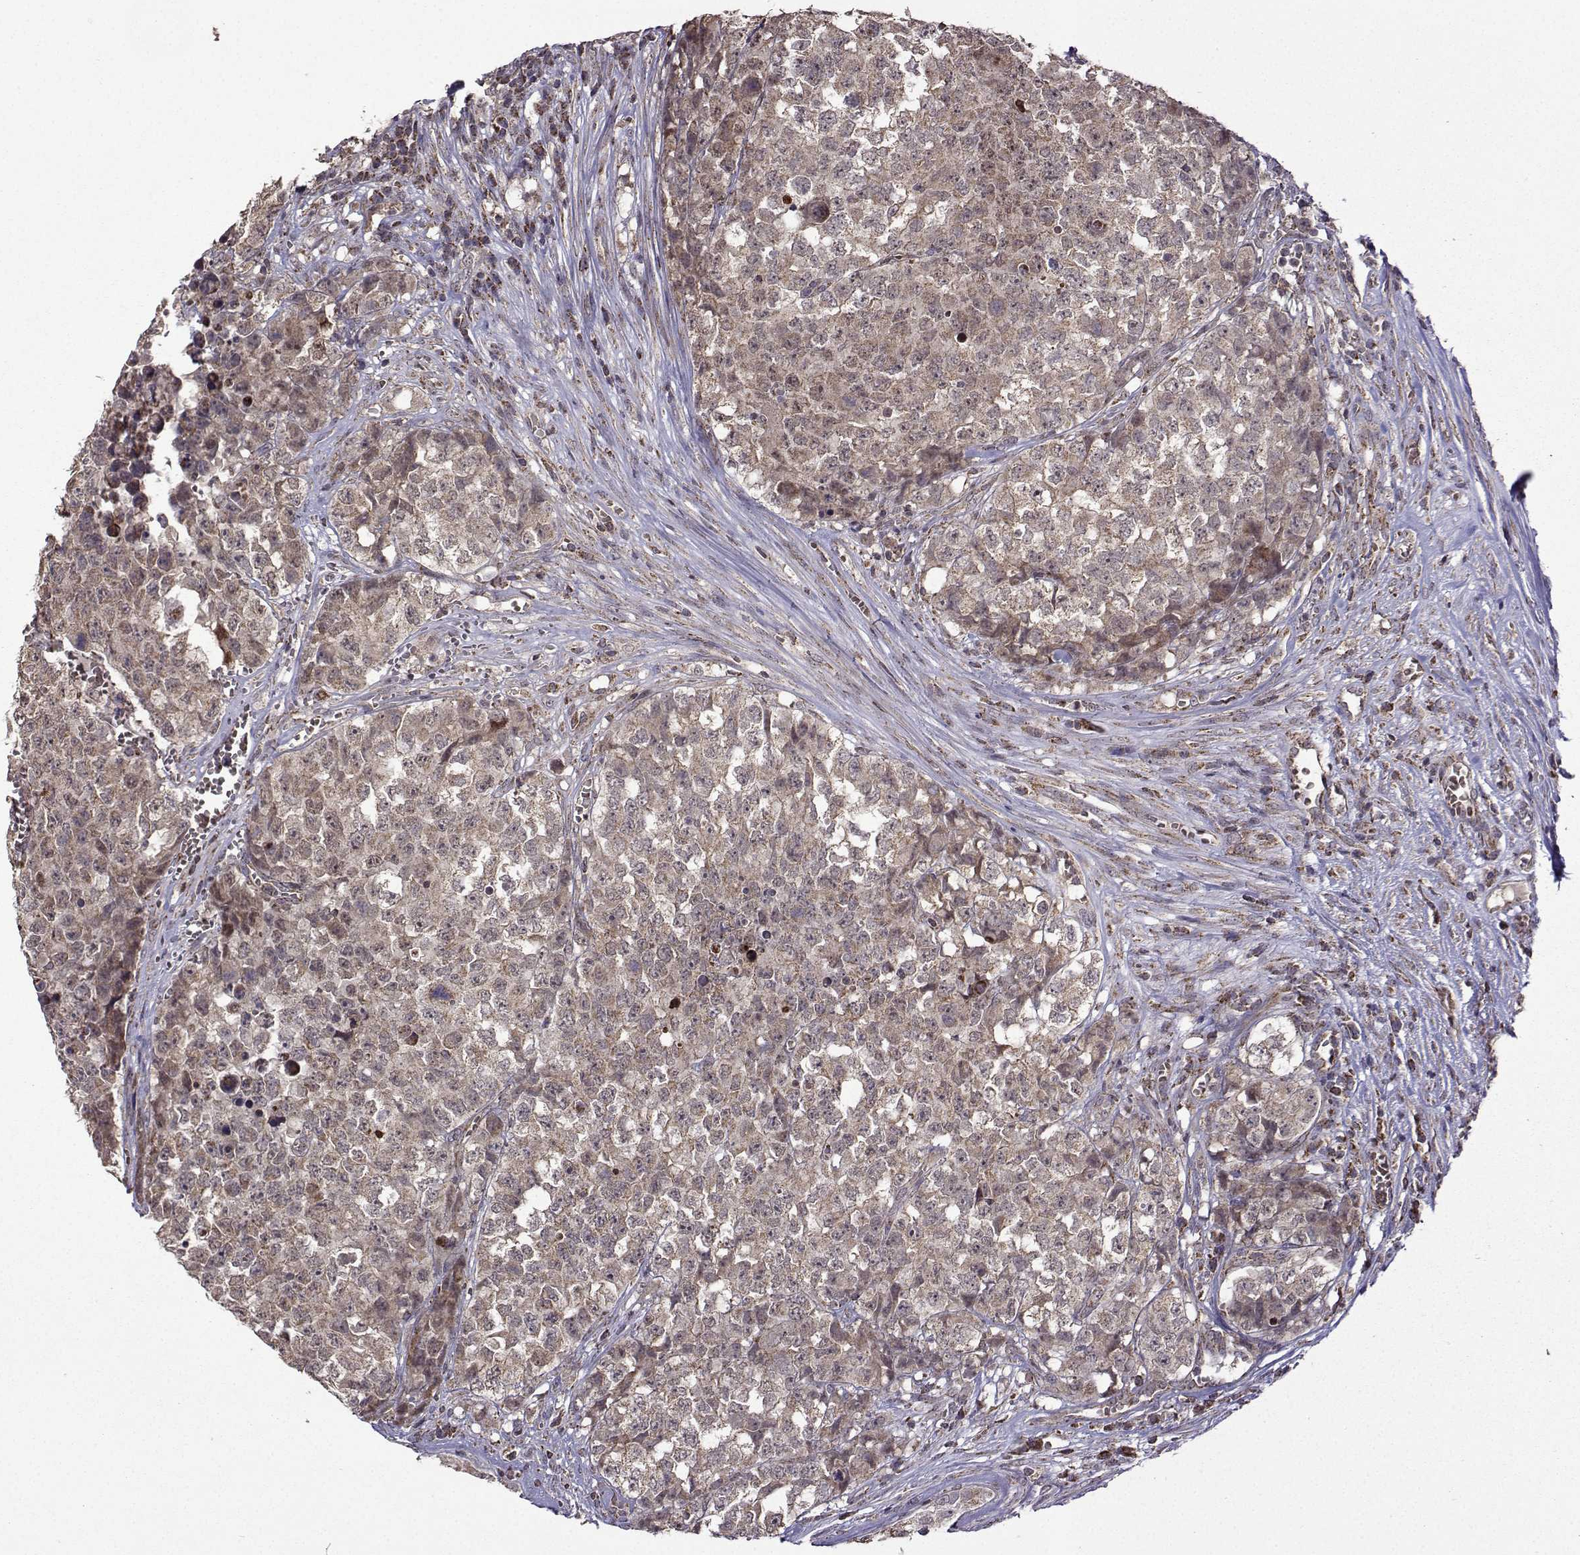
{"staining": {"intensity": "weak", "quantity": "25%-75%", "location": "cytoplasmic/membranous"}, "tissue": "testis cancer", "cell_type": "Tumor cells", "image_type": "cancer", "snomed": [{"axis": "morphology", "description": "Carcinoma, Embryonal, NOS"}, {"axis": "topography", "description": "Testis"}], "caption": "About 25%-75% of tumor cells in human testis cancer (embryonal carcinoma) show weak cytoplasmic/membranous protein positivity as visualized by brown immunohistochemical staining.", "gene": "TAB2", "patient": {"sex": "male", "age": 23}}